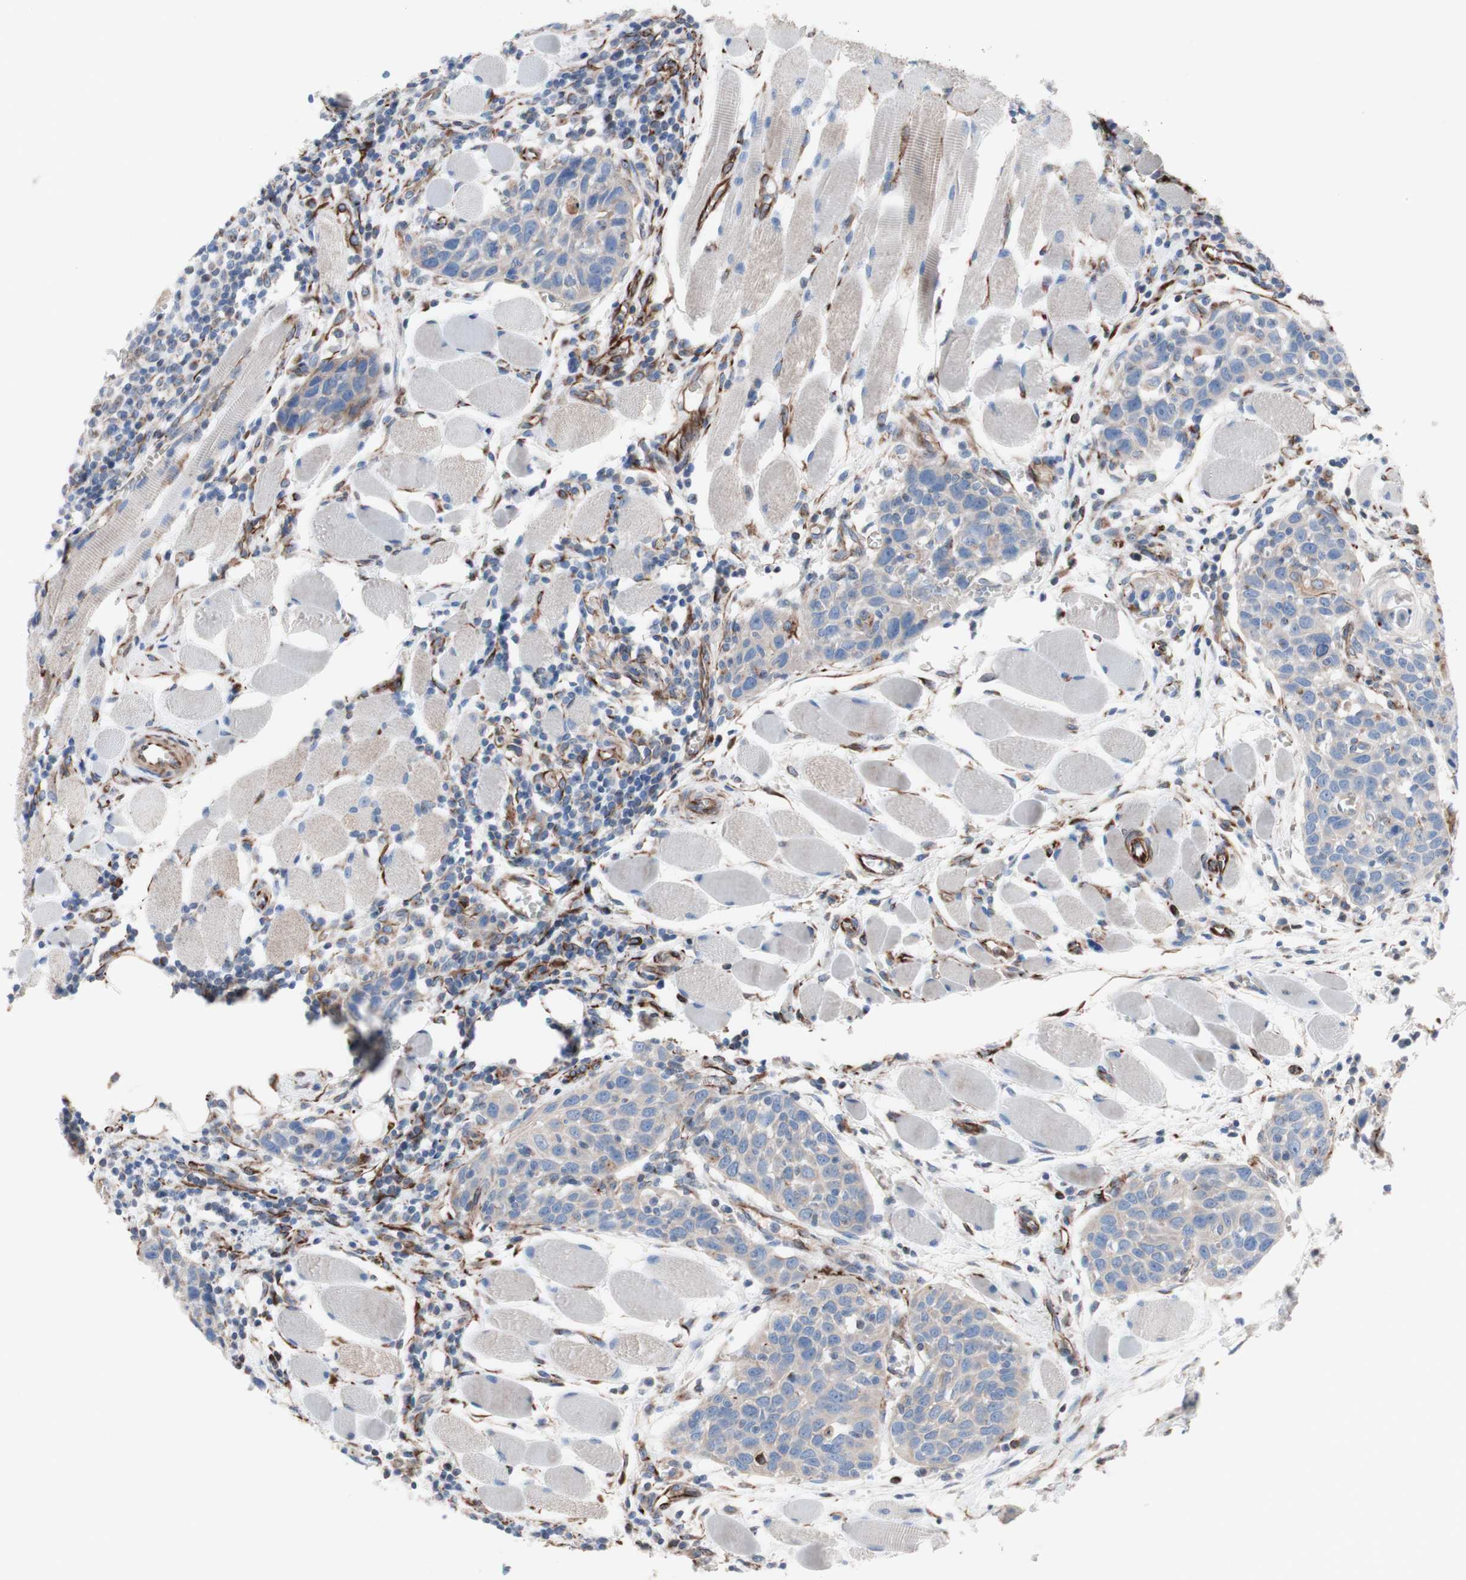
{"staining": {"intensity": "weak", "quantity": "25%-75%", "location": "cytoplasmic/membranous"}, "tissue": "head and neck cancer", "cell_type": "Tumor cells", "image_type": "cancer", "snomed": [{"axis": "morphology", "description": "Squamous cell carcinoma, NOS"}, {"axis": "topography", "description": "Oral tissue"}, {"axis": "topography", "description": "Head-Neck"}], "caption": "A brown stain highlights weak cytoplasmic/membranous positivity of a protein in human head and neck squamous cell carcinoma tumor cells.", "gene": "AGPAT5", "patient": {"sex": "female", "age": 50}}